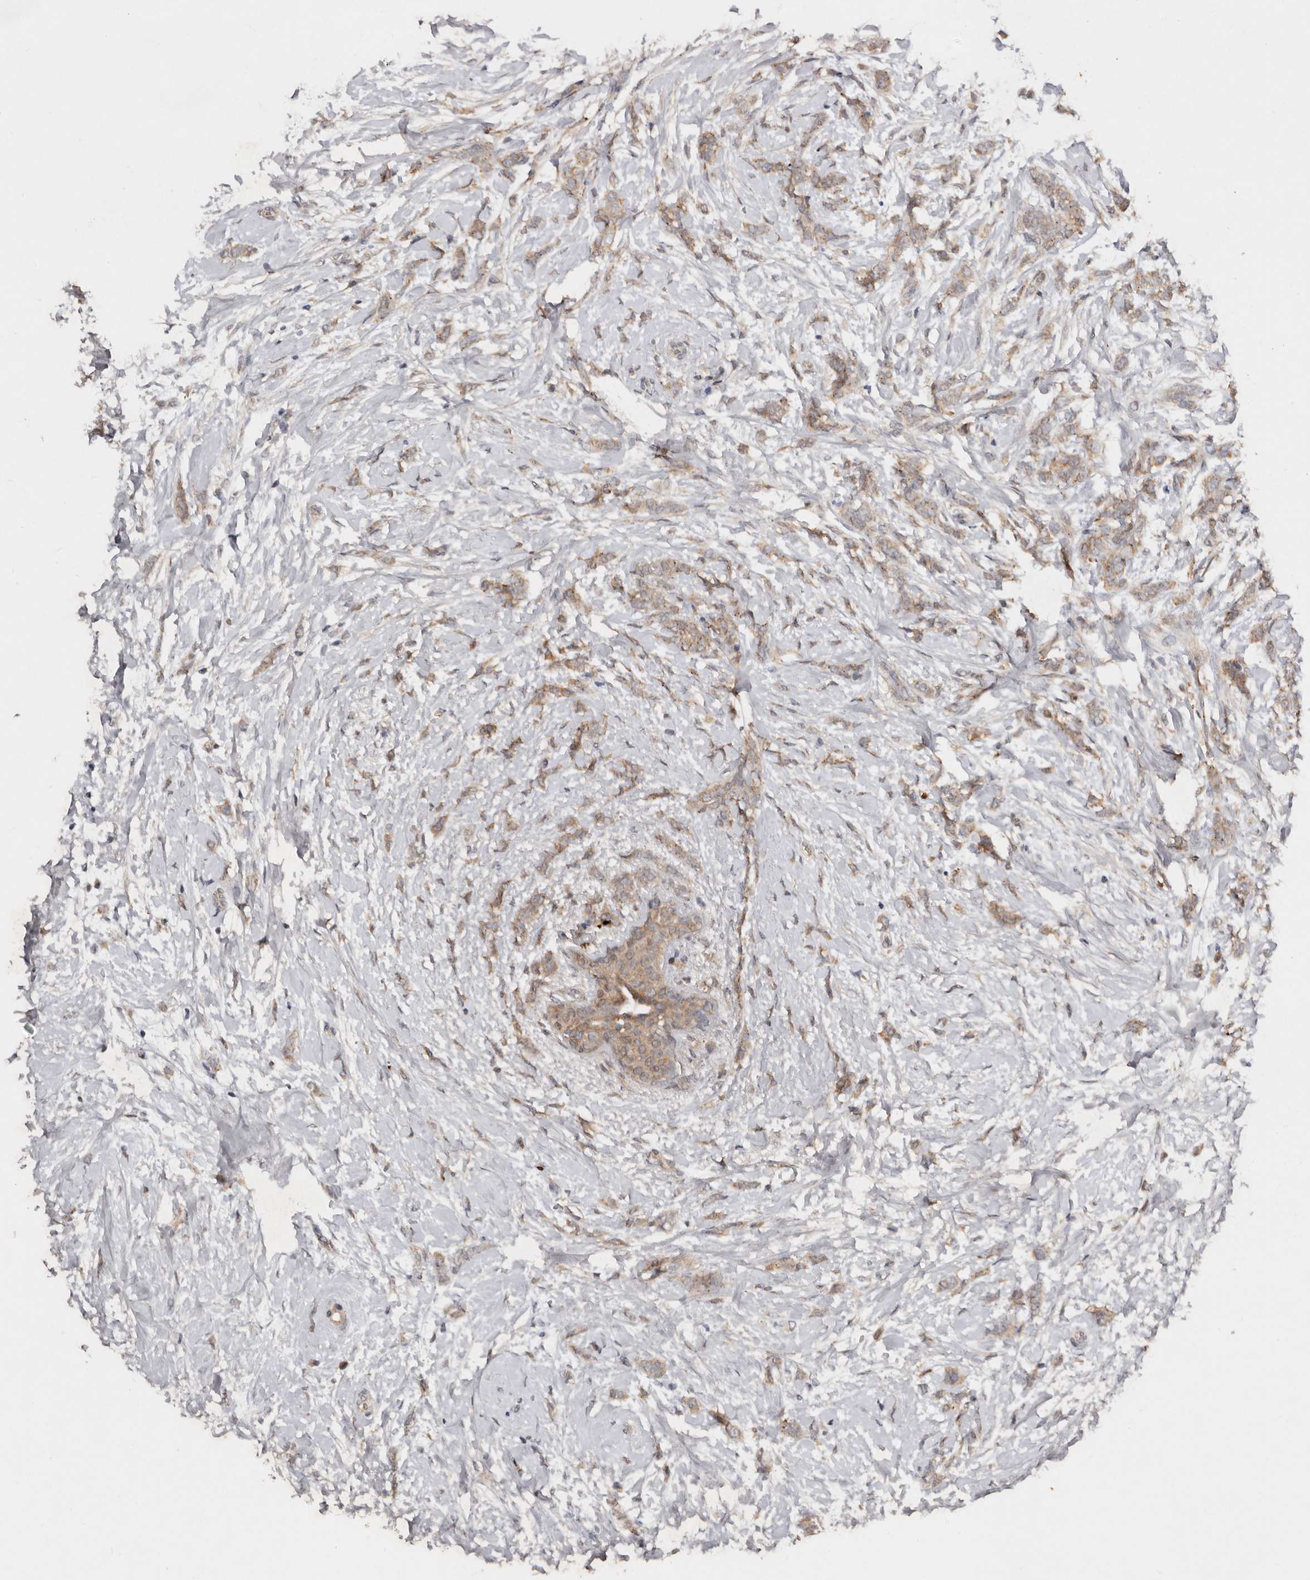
{"staining": {"intensity": "weak", "quantity": ">75%", "location": "cytoplasmic/membranous"}, "tissue": "breast cancer", "cell_type": "Tumor cells", "image_type": "cancer", "snomed": [{"axis": "morphology", "description": "Lobular carcinoma, in situ"}, {"axis": "morphology", "description": "Lobular carcinoma"}, {"axis": "topography", "description": "Breast"}], "caption": "Approximately >75% of tumor cells in human lobular carcinoma in situ (breast) reveal weak cytoplasmic/membranous protein expression as visualized by brown immunohistochemical staining.", "gene": "EDEM1", "patient": {"sex": "female", "age": 41}}